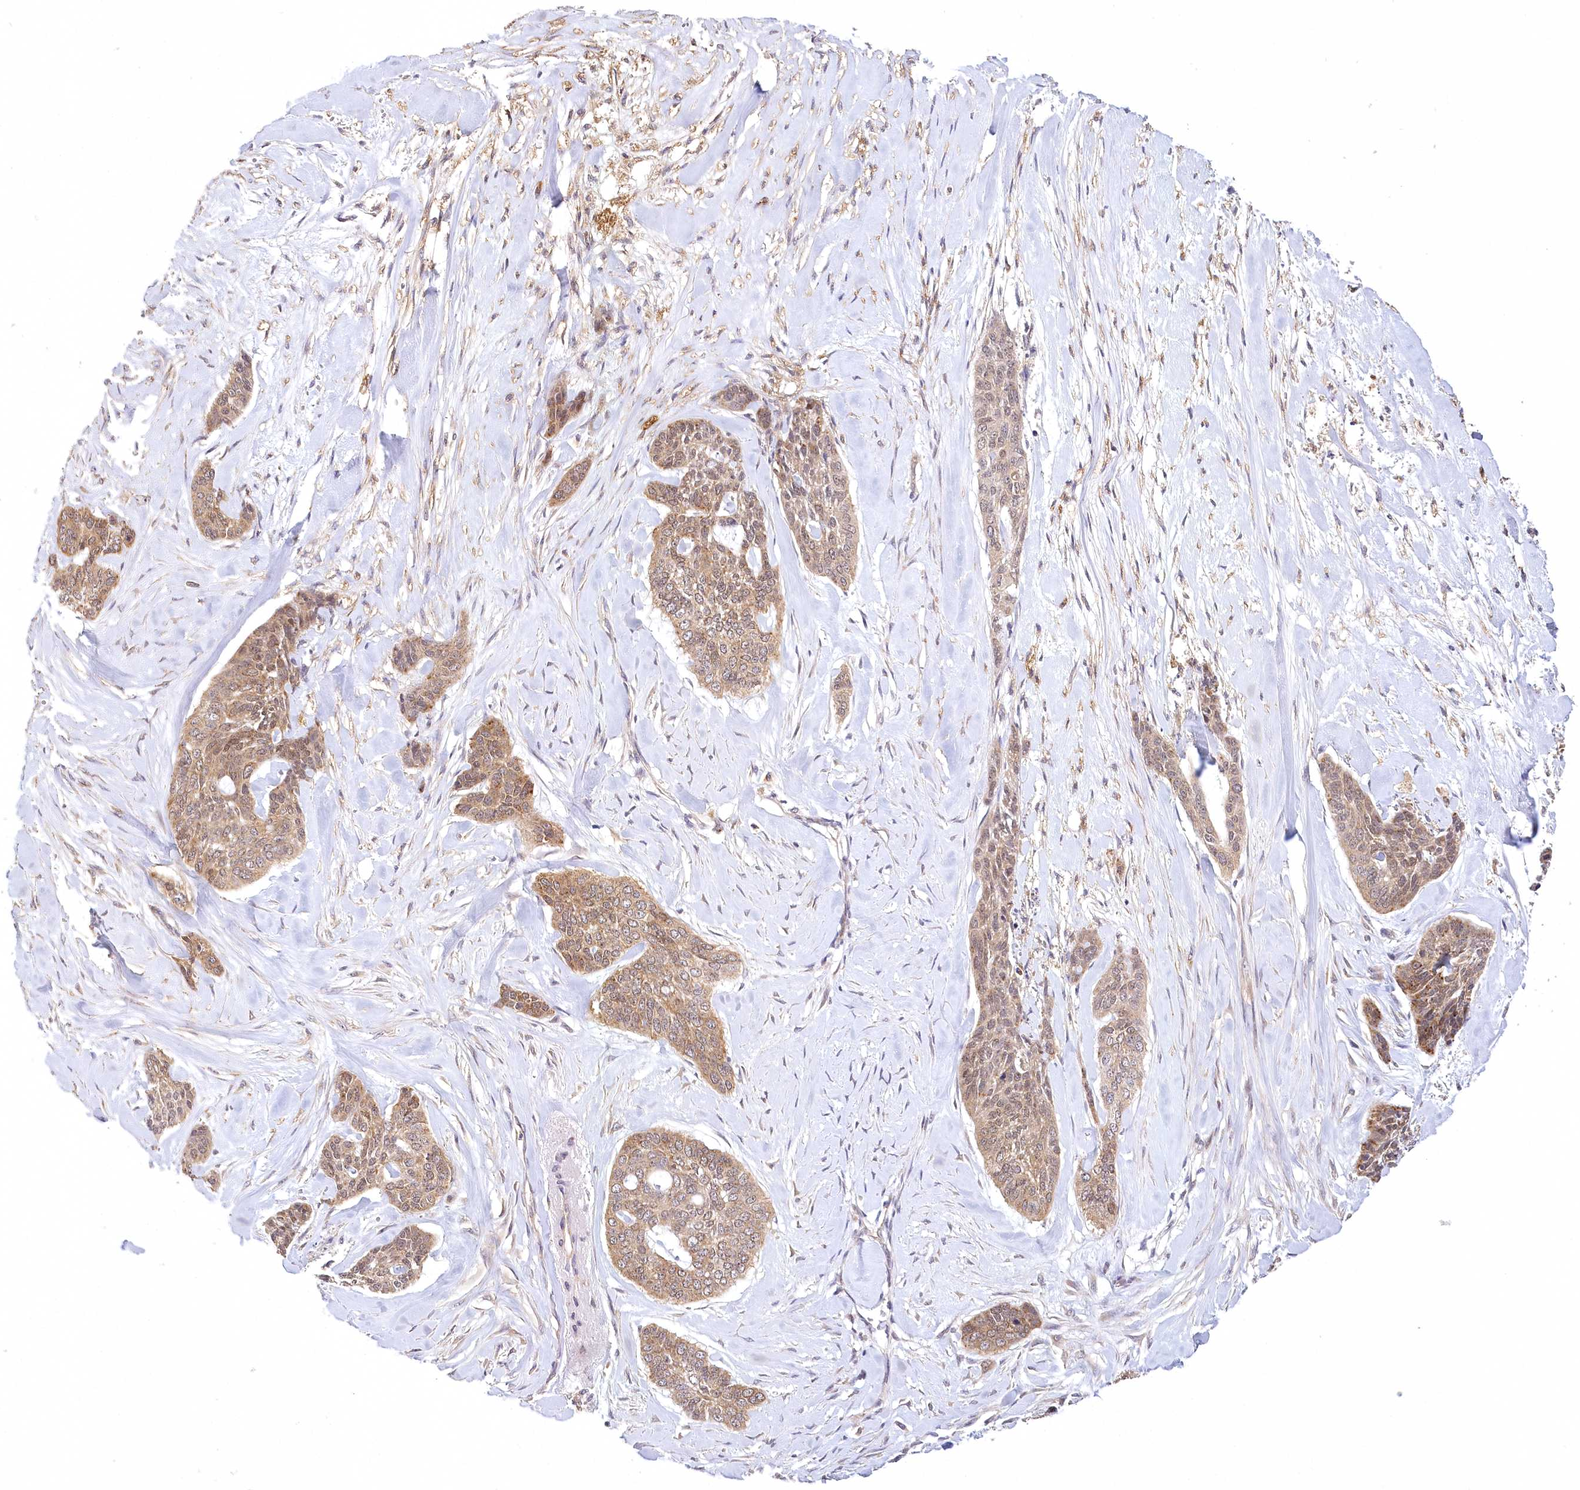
{"staining": {"intensity": "moderate", "quantity": ">75%", "location": "cytoplasmic/membranous"}, "tissue": "skin cancer", "cell_type": "Tumor cells", "image_type": "cancer", "snomed": [{"axis": "morphology", "description": "Basal cell carcinoma"}, {"axis": "topography", "description": "Skin"}], "caption": "This is an image of immunohistochemistry (IHC) staining of skin basal cell carcinoma, which shows moderate staining in the cytoplasmic/membranous of tumor cells.", "gene": "LSS", "patient": {"sex": "female", "age": 64}}